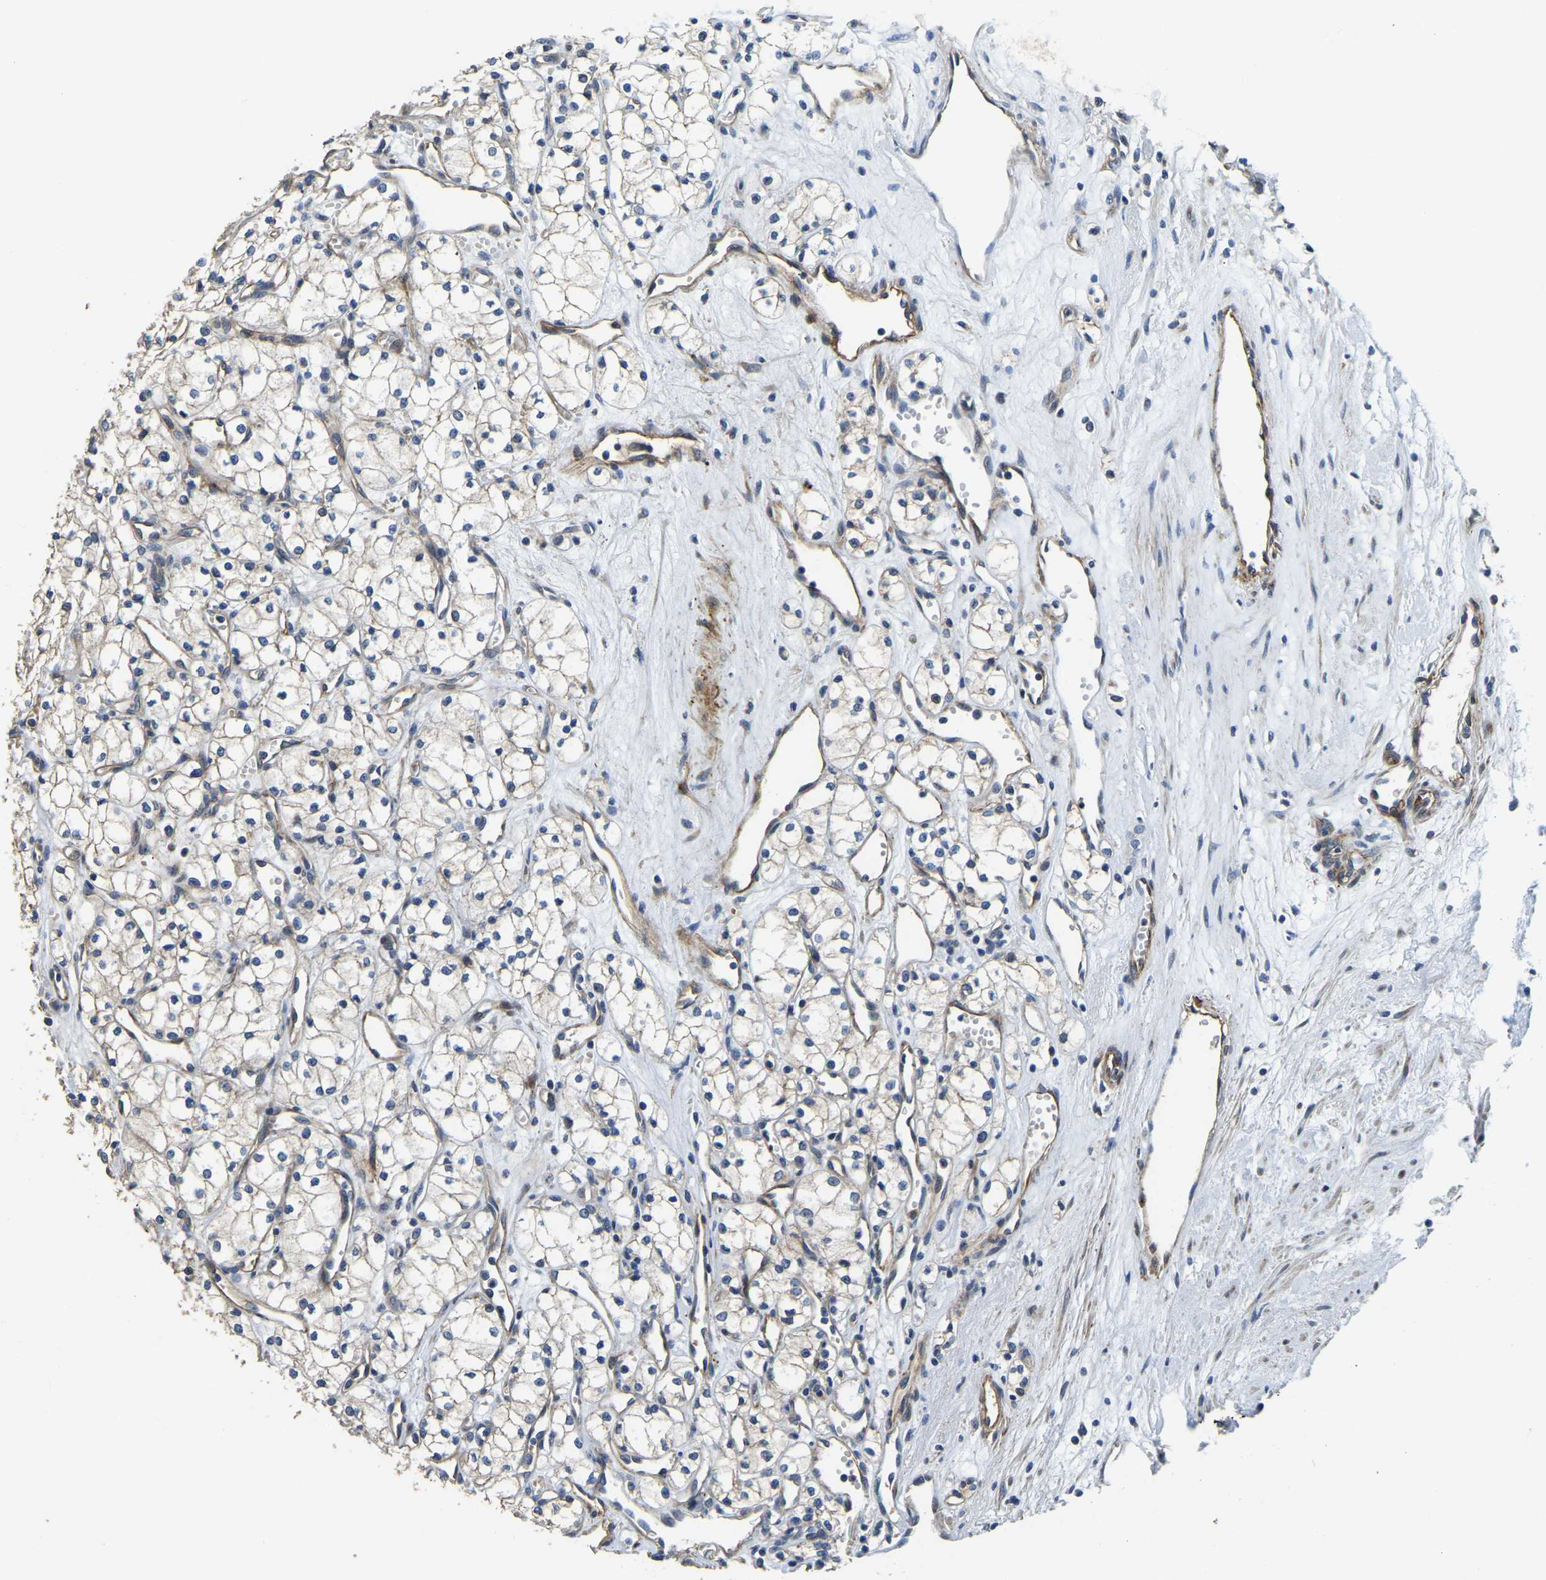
{"staining": {"intensity": "weak", "quantity": "<25%", "location": "cytoplasmic/membranous"}, "tissue": "renal cancer", "cell_type": "Tumor cells", "image_type": "cancer", "snomed": [{"axis": "morphology", "description": "Adenocarcinoma, NOS"}, {"axis": "topography", "description": "Kidney"}], "caption": "DAB (3,3'-diaminobenzidine) immunohistochemical staining of human renal adenocarcinoma shows no significant expression in tumor cells. (Stains: DAB (3,3'-diaminobenzidine) immunohistochemistry with hematoxylin counter stain, Microscopy: brightfield microscopy at high magnification).", "gene": "RNF39", "patient": {"sex": "male", "age": 59}}